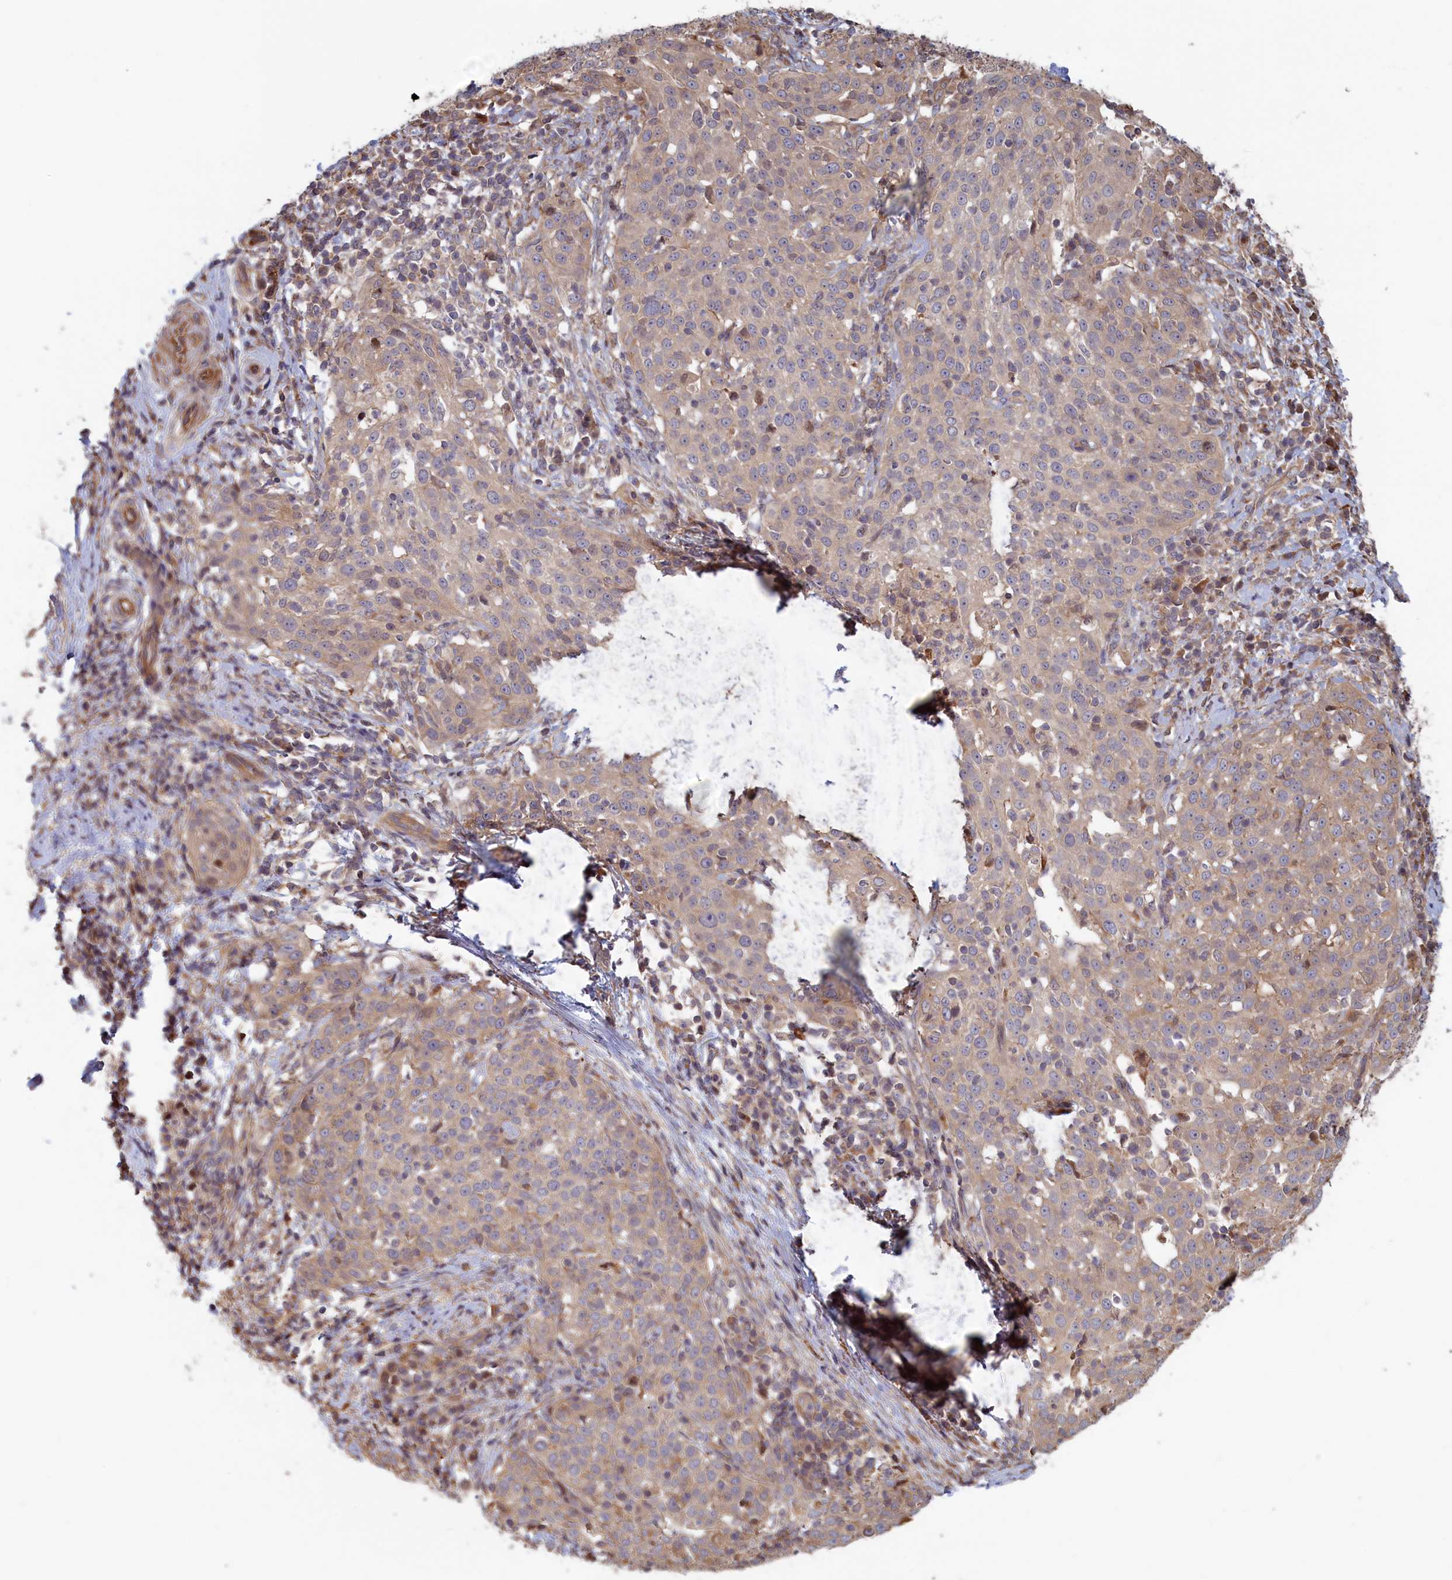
{"staining": {"intensity": "weak", "quantity": "<25%", "location": "cytoplasmic/membranous"}, "tissue": "cervical cancer", "cell_type": "Tumor cells", "image_type": "cancer", "snomed": [{"axis": "morphology", "description": "Squamous cell carcinoma, NOS"}, {"axis": "topography", "description": "Cervix"}], "caption": "An image of cervical cancer (squamous cell carcinoma) stained for a protein reveals no brown staining in tumor cells.", "gene": "RILPL1", "patient": {"sex": "female", "age": 57}}